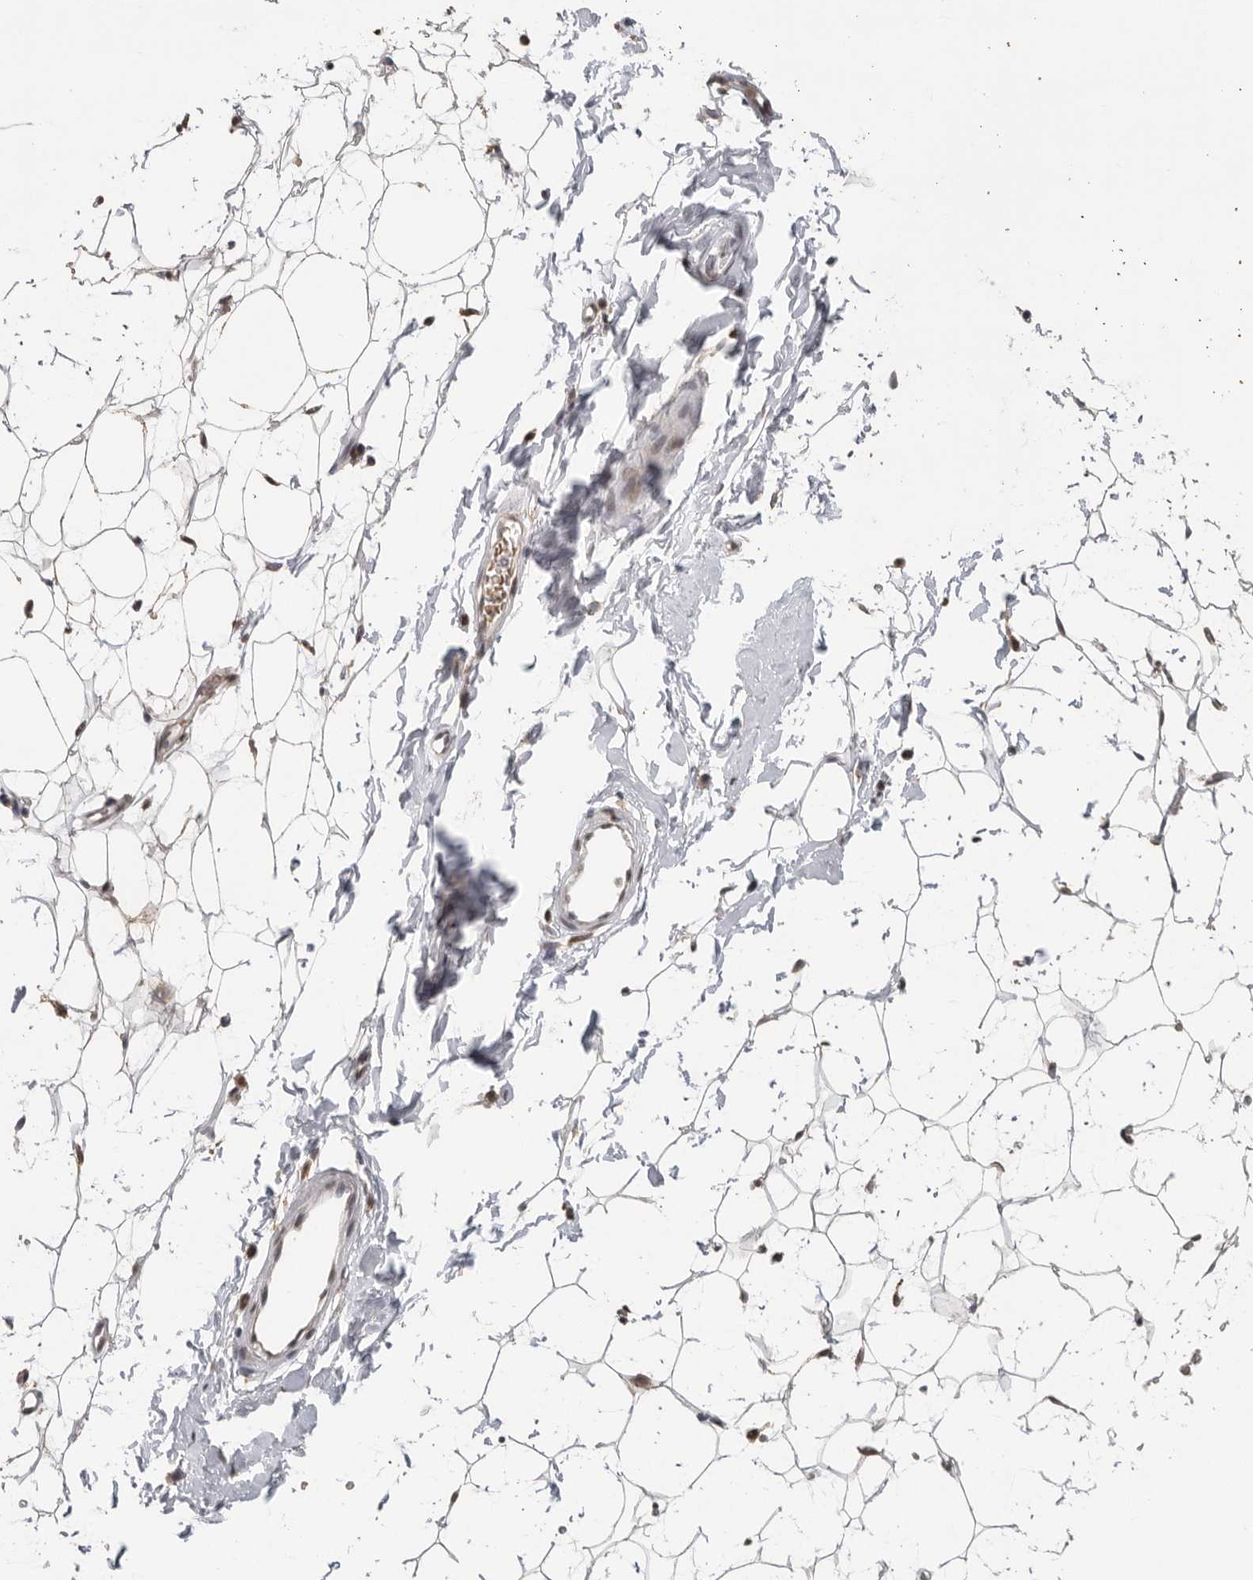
{"staining": {"intensity": "strong", "quantity": ">75%", "location": "nuclear"}, "tissue": "adipose tissue", "cell_type": "Adipocytes", "image_type": "normal", "snomed": [{"axis": "morphology", "description": "Normal tissue, NOS"}, {"axis": "topography", "description": "Breast"}], "caption": "A micrograph of human adipose tissue stained for a protein exhibits strong nuclear brown staining in adipocytes.", "gene": "PPP1R10", "patient": {"sex": "female", "age": 23}}